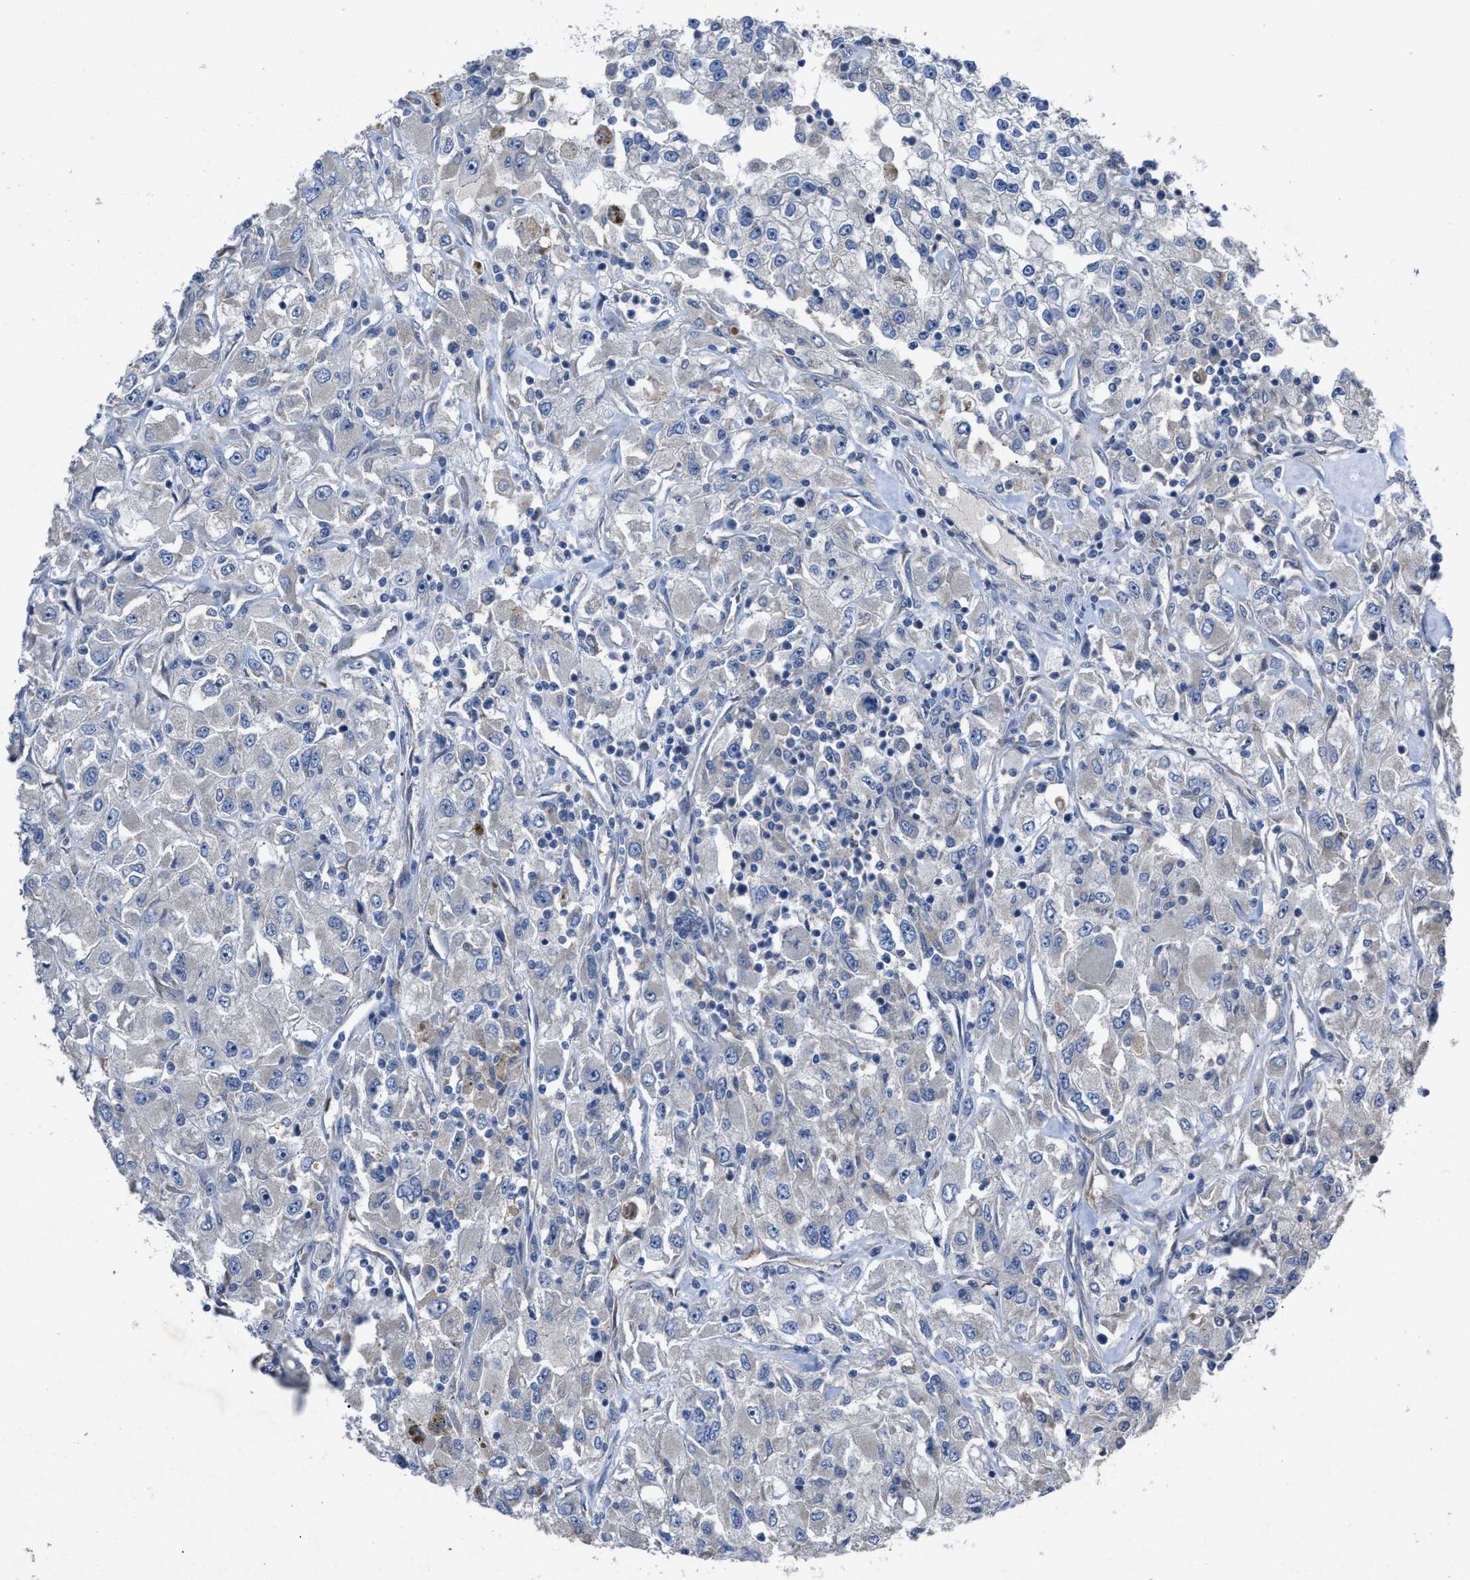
{"staining": {"intensity": "negative", "quantity": "none", "location": "none"}, "tissue": "renal cancer", "cell_type": "Tumor cells", "image_type": "cancer", "snomed": [{"axis": "morphology", "description": "Adenocarcinoma, NOS"}, {"axis": "topography", "description": "Kidney"}], "caption": "An image of human renal cancer (adenocarcinoma) is negative for staining in tumor cells.", "gene": "UPF1", "patient": {"sex": "female", "age": 52}}